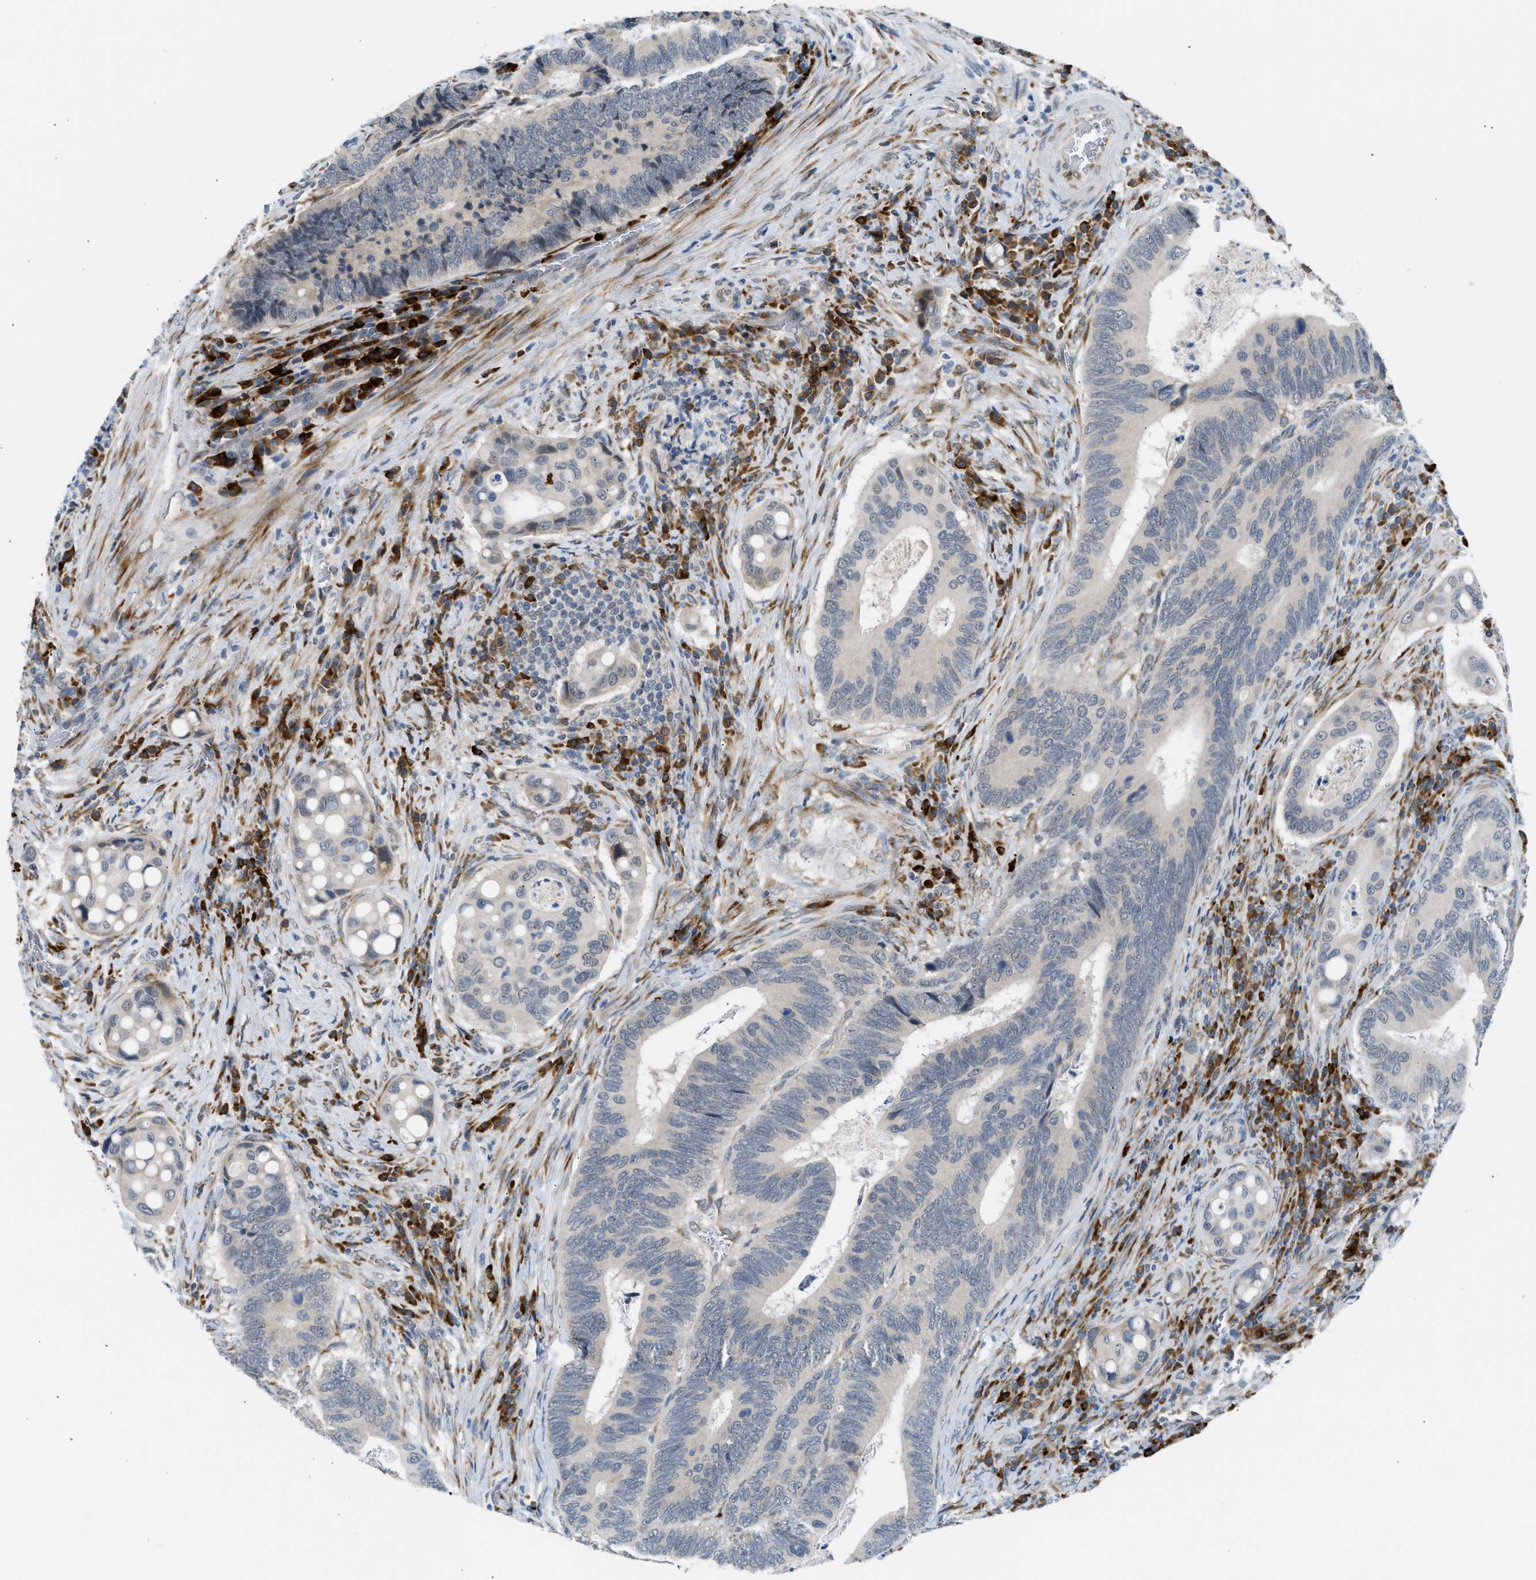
{"staining": {"intensity": "negative", "quantity": "none", "location": "none"}, "tissue": "colorectal cancer", "cell_type": "Tumor cells", "image_type": "cancer", "snomed": [{"axis": "morphology", "description": "Inflammation, NOS"}, {"axis": "morphology", "description": "Adenocarcinoma, NOS"}, {"axis": "topography", "description": "Colon"}], "caption": "An image of human colorectal cancer (adenocarcinoma) is negative for staining in tumor cells.", "gene": "KCNC2", "patient": {"sex": "male", "age": 72}}